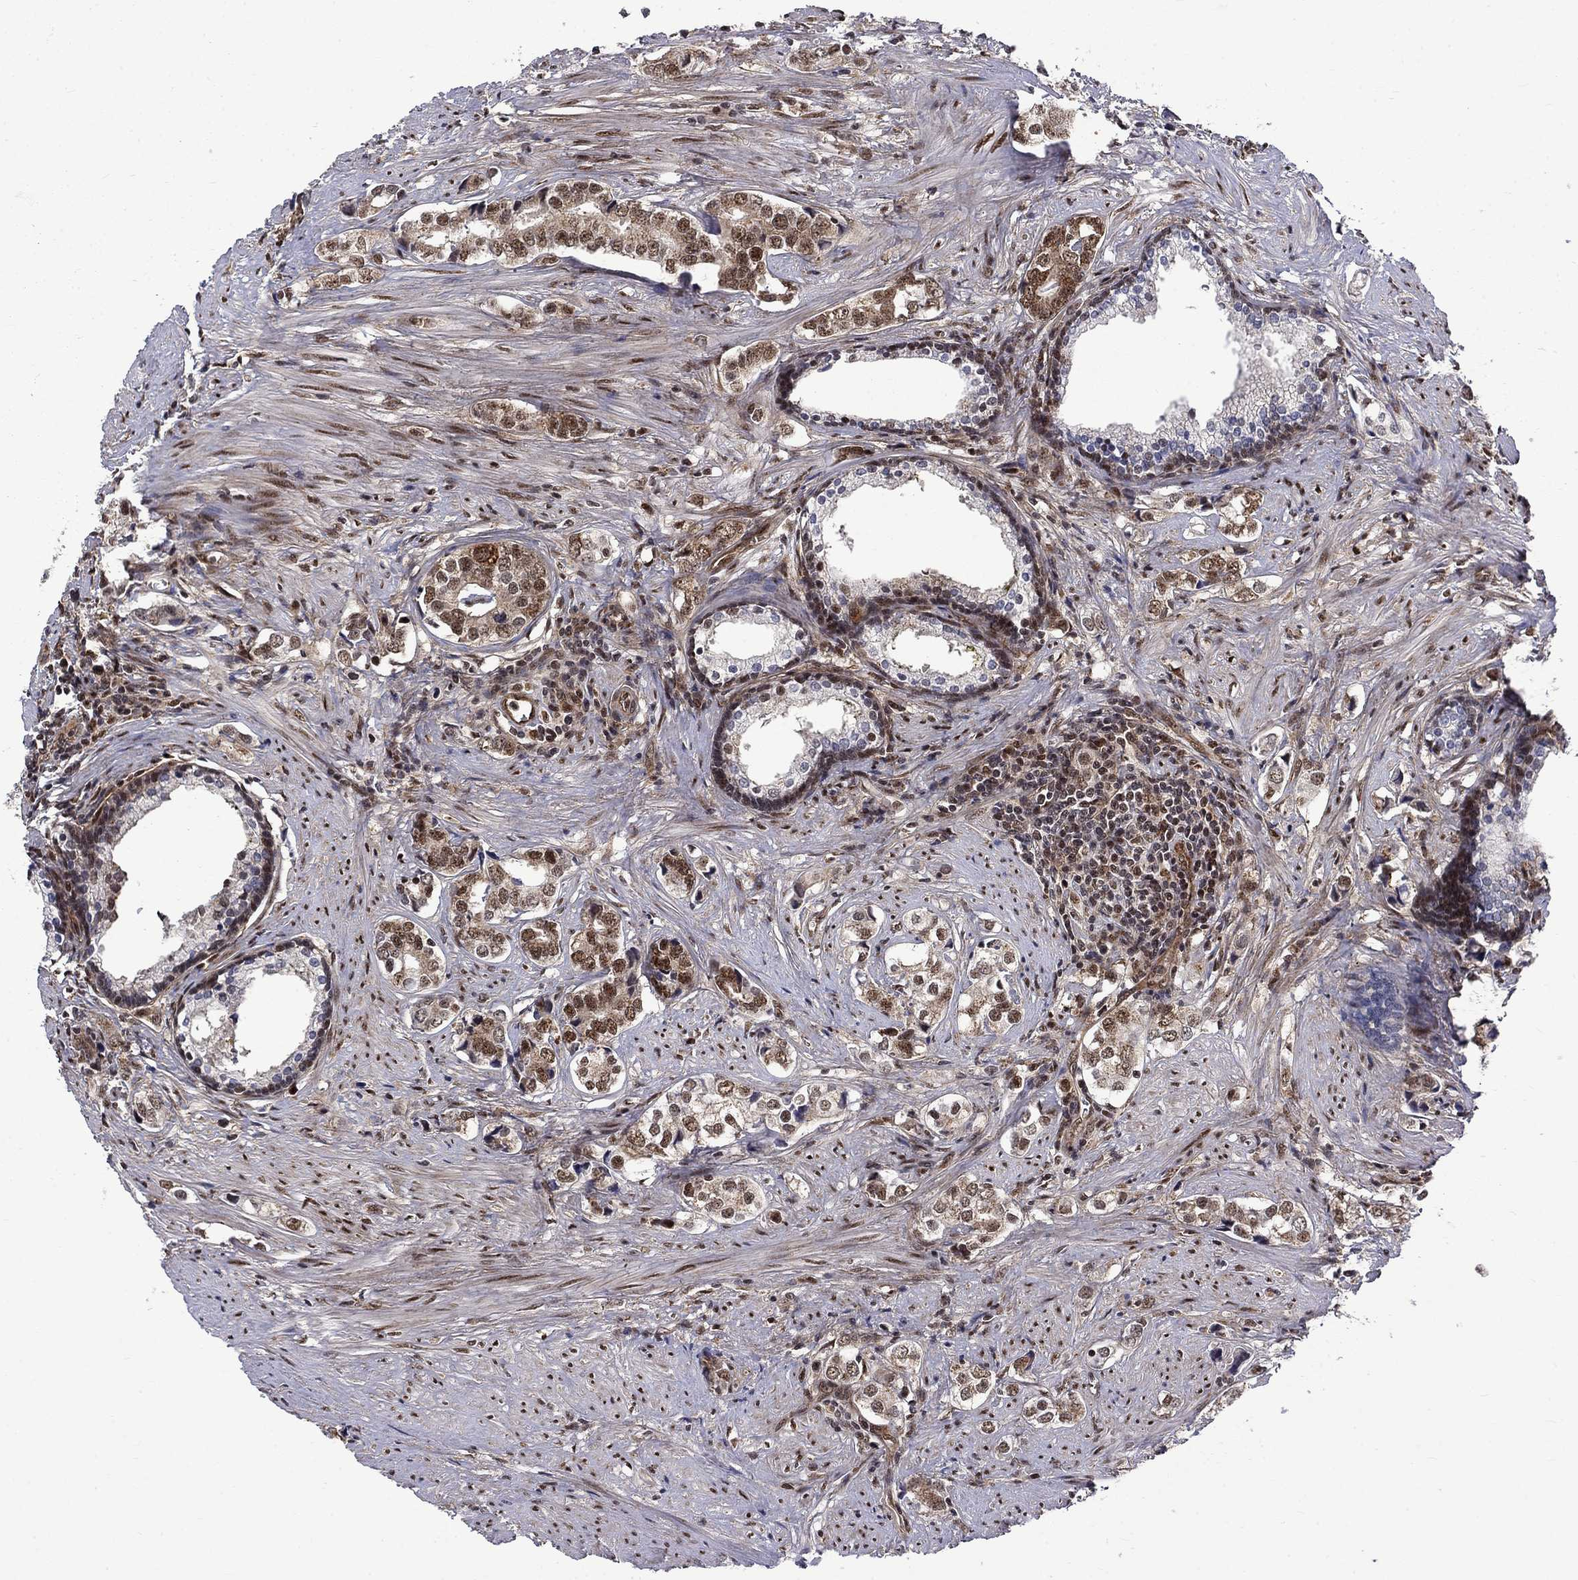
{"staining": {"intensity": "moderate", "quantity": "25%-75%", "location": "cytoplasmic/membranous,nuclear"}, "tissue": "prostate cancer", "cell_type": "Tumor cells", "image_type": "cancer", "snomed": [{"axis": "morphology", "description": "Adenocarcinoma, NOS"}, {"axis": "topography", "description": "Prostate and seminal vesicle, NOS"}], "caption": "Prostate cancer (adenocarcinoma) stained with DAB (3,3'-diaminobenzidine) IHC shows medium levels of moderate cytoplasmic/membranous and nuclear positivity in about 25%-75% of tumor cells.", "gene": "KPNA3", "patient": {"sex": "male", "age": 63}}